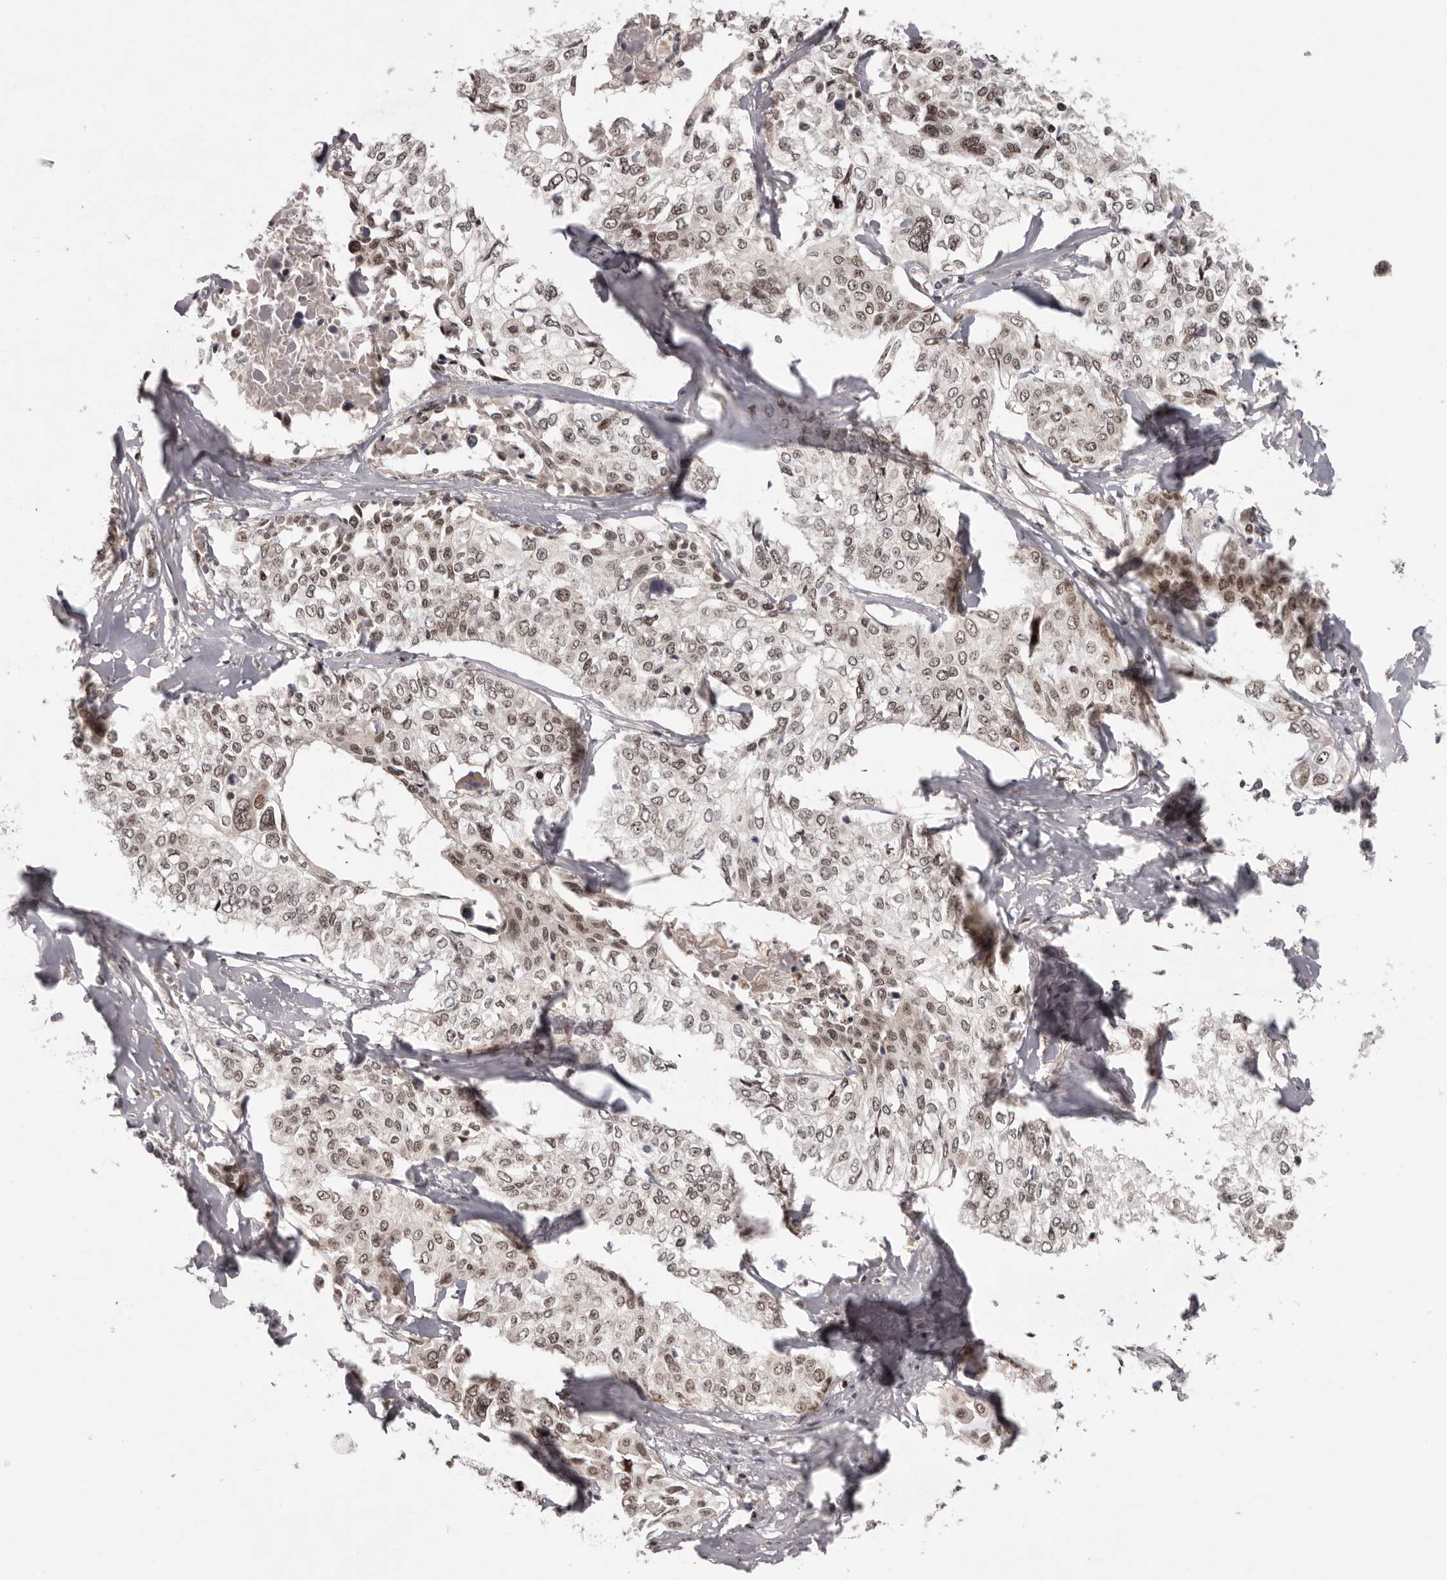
{"staining": {"intensity": "weak", "quantity": ">75%", "location": "nuclear"}, "tissue": "cervical cancer", "cell_type": "Tumor cells", "image_type": "cancer", "snomed": [{"axis": "morphology", "description": "Squamous cell carcinoma, NOS"}, {"axis": "topography", "description": "Cervix"}], "caption": "Weak nuclear positivity for a protein is identified in approximately >75% of tumor cells of cervical cancer using IHC.", "gene": "TBX5", "patient": {"sex": "female", "age": 31}}